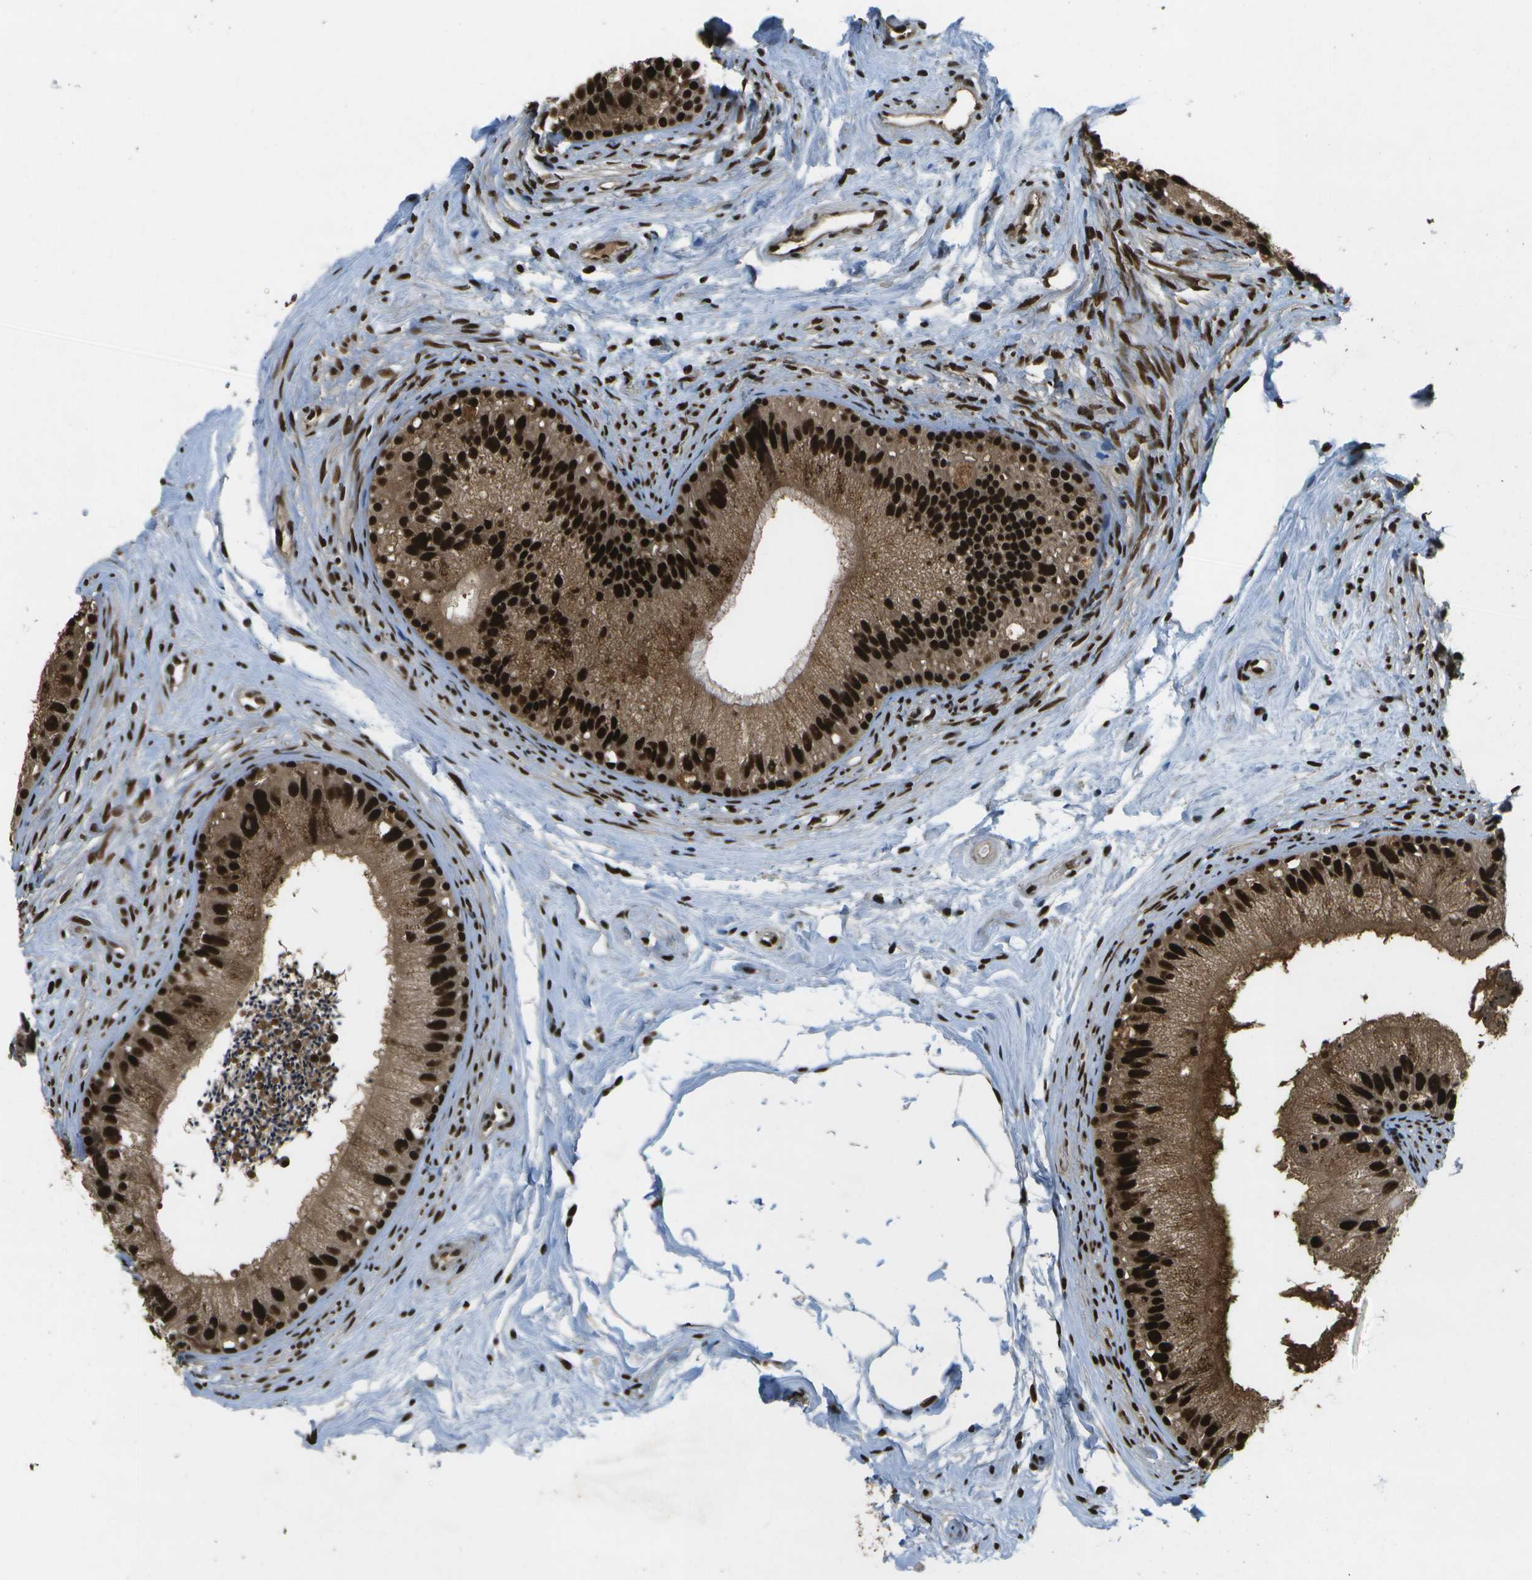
{"staining": {"intensity": "strong", "quantity": ">75%", "location": "cytoplasmic/membranous,nuclear"}, "tissue": "epididymis", "cell_type": "Glandular cells", "image_type": "normal", "snomed": [{"axis": "morphology", "description": "Normal tissue, NOS"}, {"axis": "topography", "description": "Epididymis"}], "caption": "Protein expression analysis of unremarkable human epididymis reveals strong cytoplasmic/membranous,nuclear expression in approximately >75% of glandular cells. Nuclei are stained in blue.", "gene": "GANC", "patient": {"sex": "male", "age": 56}}